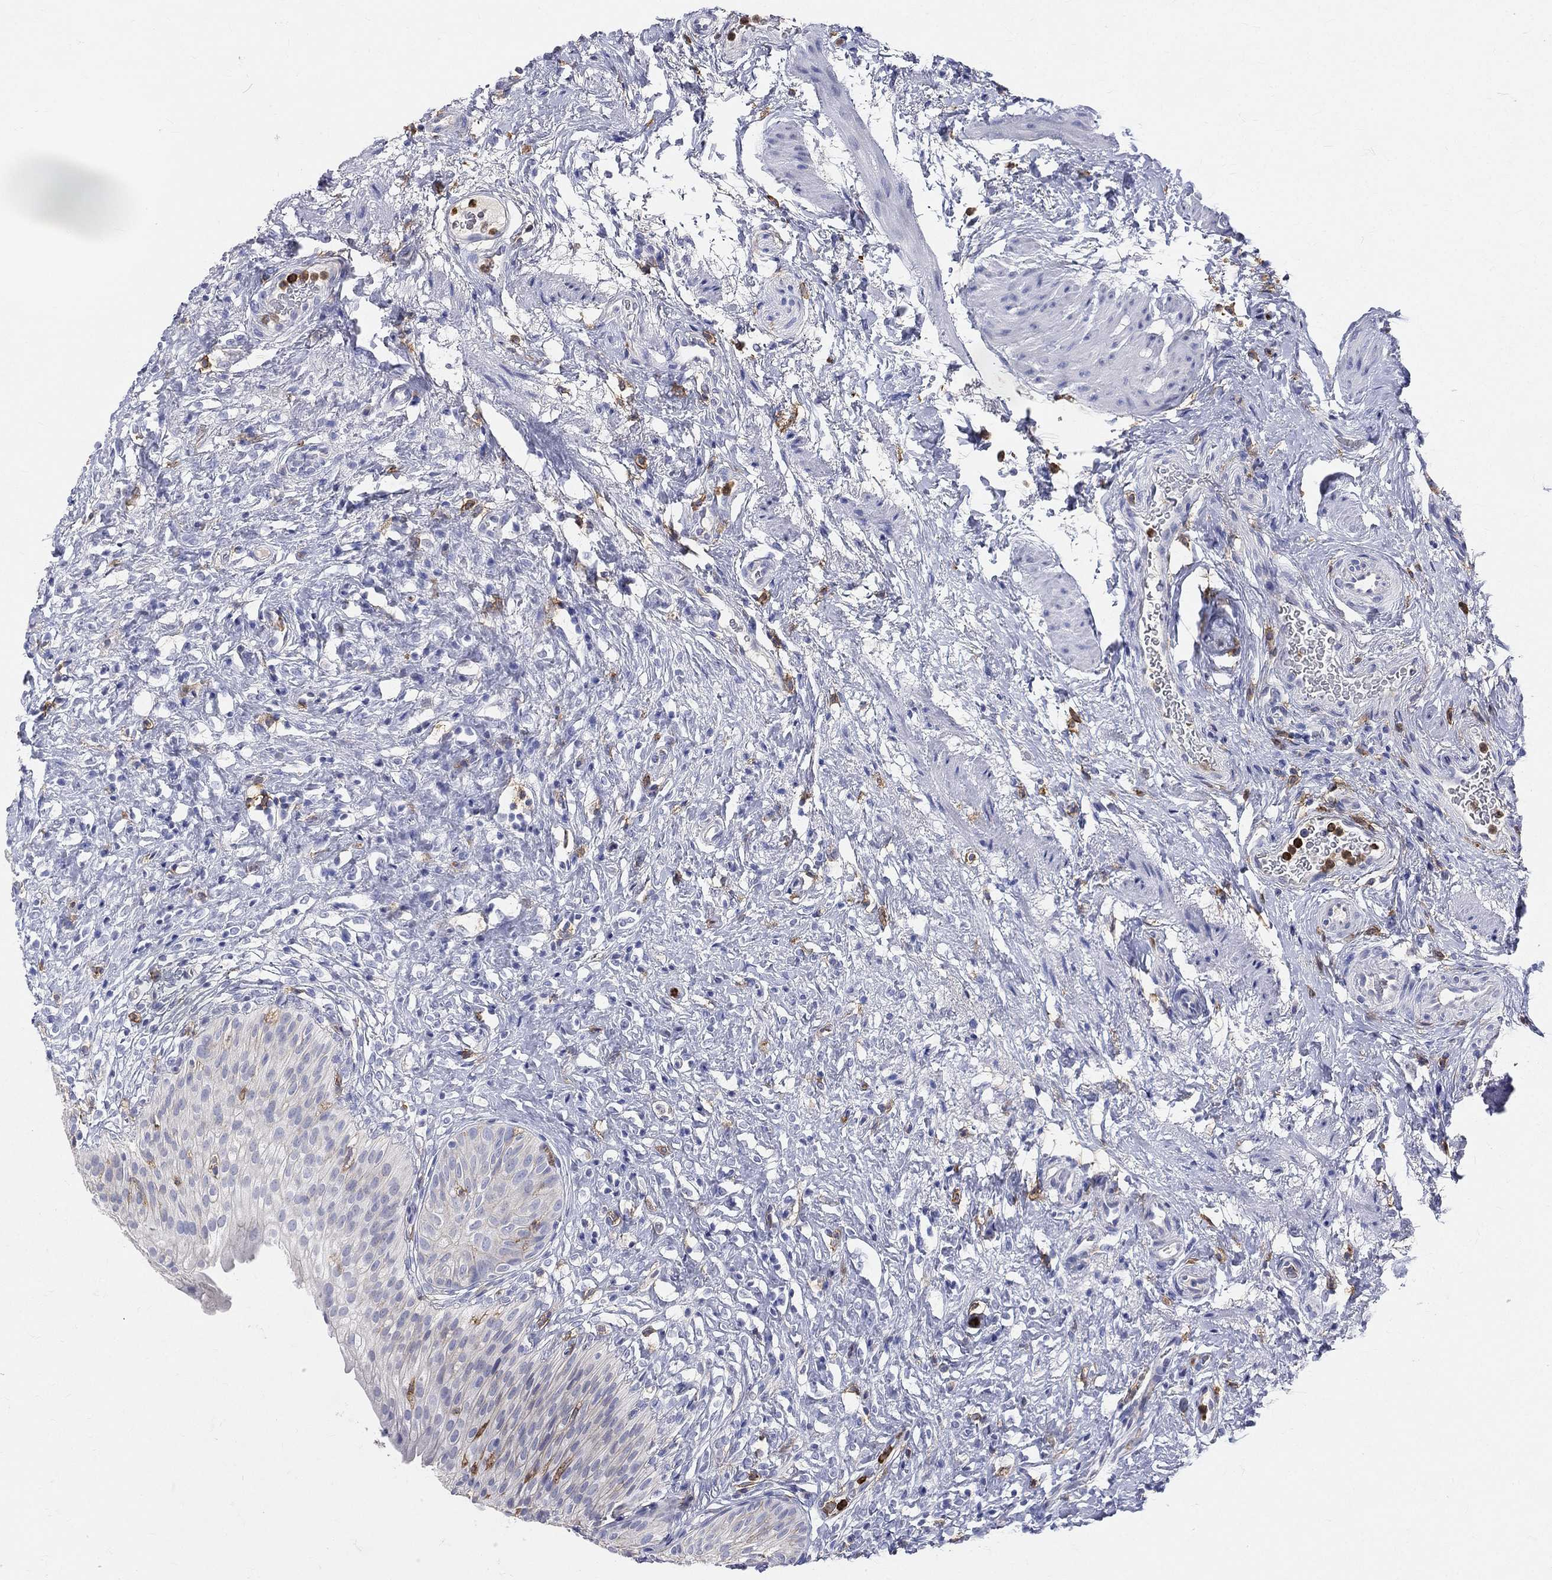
{"staining": {"intensity": "negative", "quantity": "none", "location": "none"}, "tissue": "urinary bladder", "cell_type": "Urothelial cells", "image_type": "normal", "snomed": [{"axis": "morphology", "description": "Normal tissue, NOS"}, {"axis": "topography", "description": "Urinary bladder"}], "caption": "IHC histopathology image of unremarkable urinary bladder stained for a protein (brown), which displays no expression in urothelial cells.", "gene": "CD33", "patient": {"sex": "male", "age": 46}}